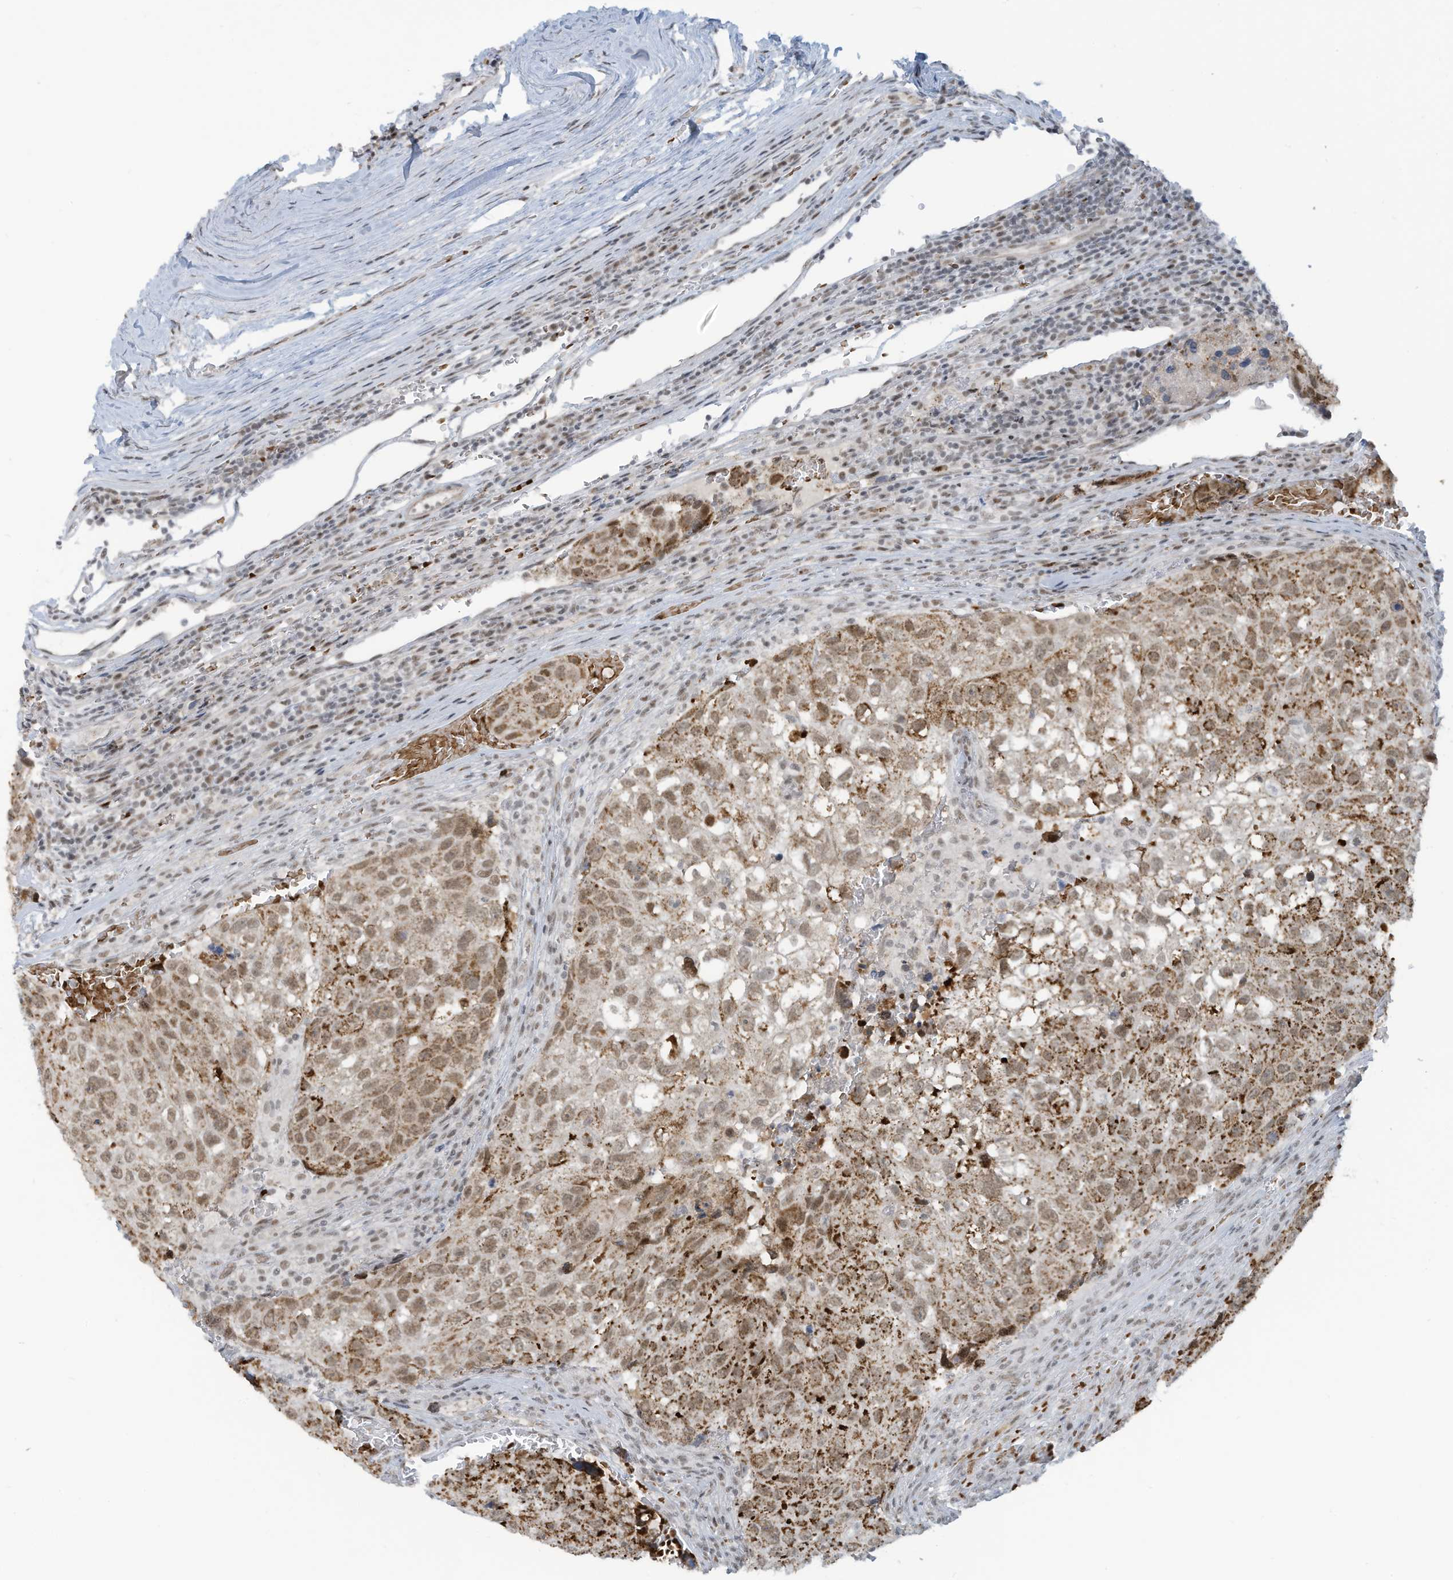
{"staining": {"intensity": "moderate", "quantity": ">75%", "location": "cytoplasmic/membranous,nuclear"}, "tissue": "urothelial cancer", "cell_type": "Tumor cells", "image_type": "cancer", "snomed": [{"axis": "morphology", "description": "Urothelial carcinoma, High grade"}, {"axis": "topography", "description": "Lymph node"}, {"axis": "topography", "description": "Urinary bladder"}], "caption": "IHC image of human urothelial cancer stained for a protein (brown), which displays medium levels of moderate cytoplasmic/membranous and nuclear expression in about >75% of tumor cells.", "gene": "ECT2L", "patient": {"sex": "male", "age": 51}}